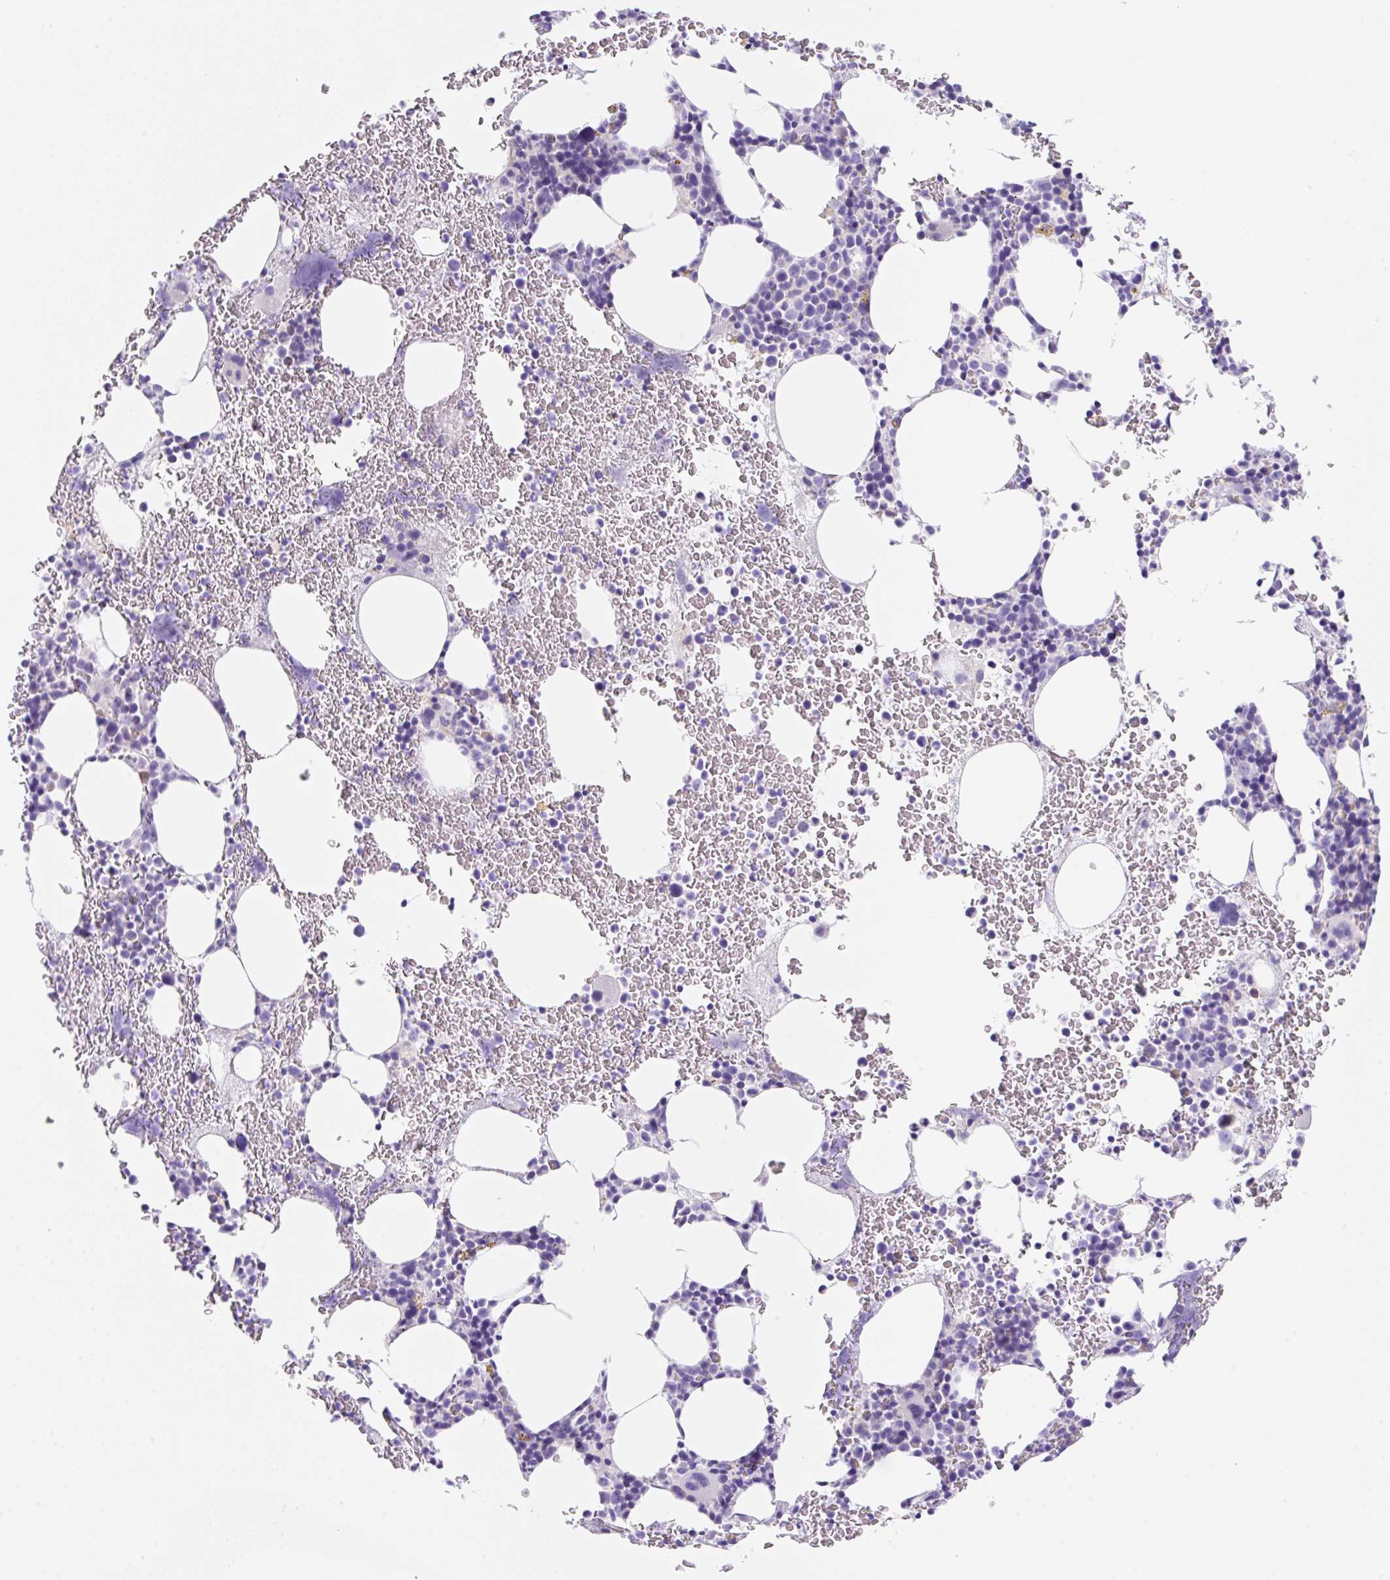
{"staining": {"intensity": "negative", "quantity": "none", "location": "none"}, "tissue": "bone marrow", "cell_type": "Hematopoietic cells", "image_type": "normal", "snomed": [{"axis": "morphology", "description": "Normal tissue, NOS"}, {"axis": "topography", "description": "Bone marrow"}], "caption": "The micrograph displays no staining of hematopoietic cells in normal bone marrow.", "gene": "KLK8", "patient": {"sex": "male", "age": 62}}